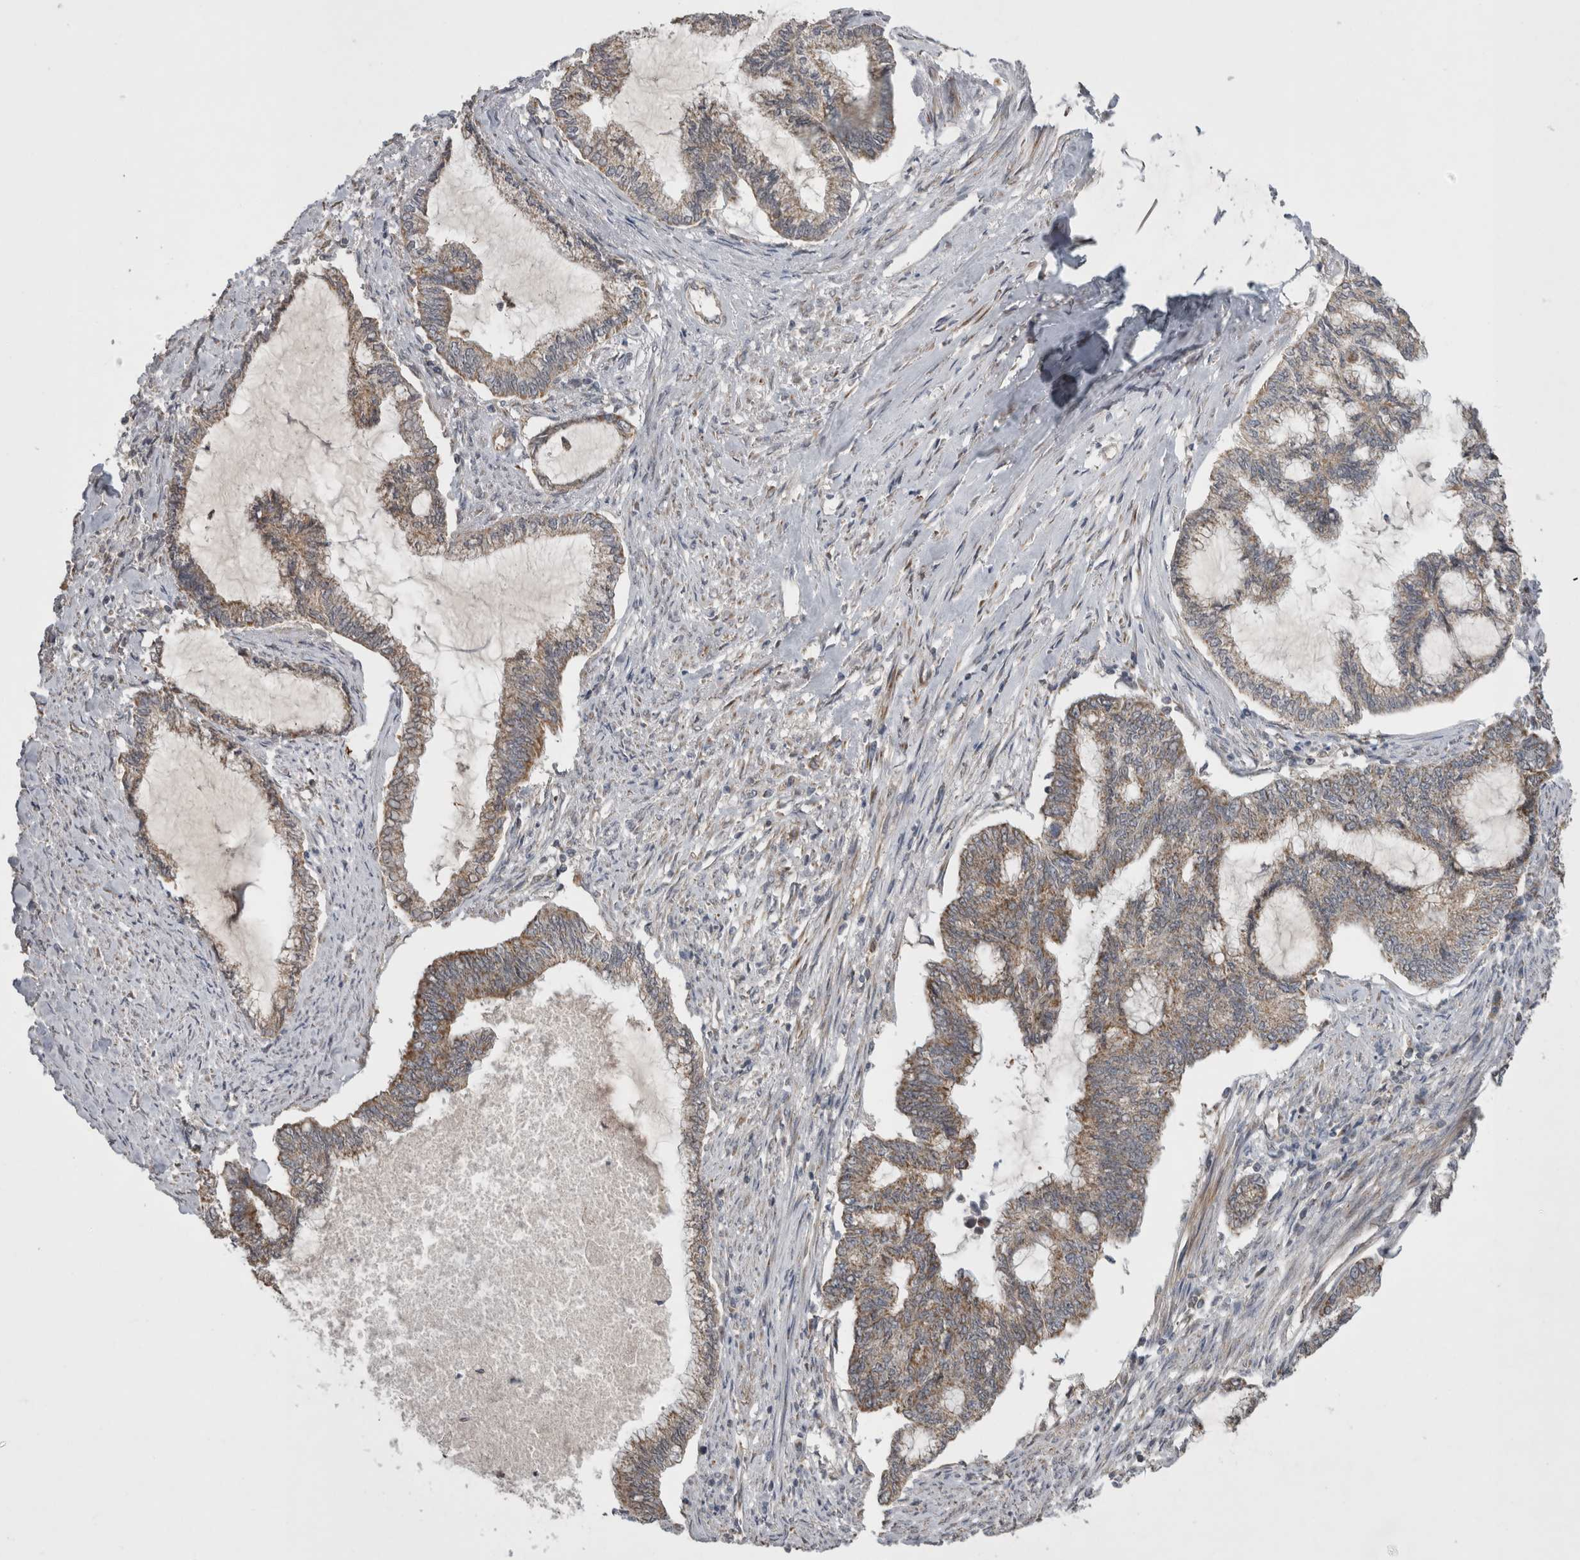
{"staining": {"intensity": "weak", "quantity": ">75%", "location": "cytoplasmic/membranous"}, "tissue": "endometrial cancer", "cell_type": "Tumor cells", "image_type": "cancer", "snomed": [{"axis": "morphology", "description": "Adenocarcinoma, NOS"}, {"axis": "topography", "description": "Endometrium"}], "caption": "Protein staining of endometrial adenocarcinoma tissue demonstrates weak cytoplasmic/membranous positivity in approximately >75% of tumor cells. The staining was performed using DAB (3,3'-diaminobenzidine) to visualize the protein expression in brown, while the nuclei were stained in blue with hematoxylin (Magnification: 20x).", "gene": "KCNIP1", "patient": {"sex": "female", "age": 86}}